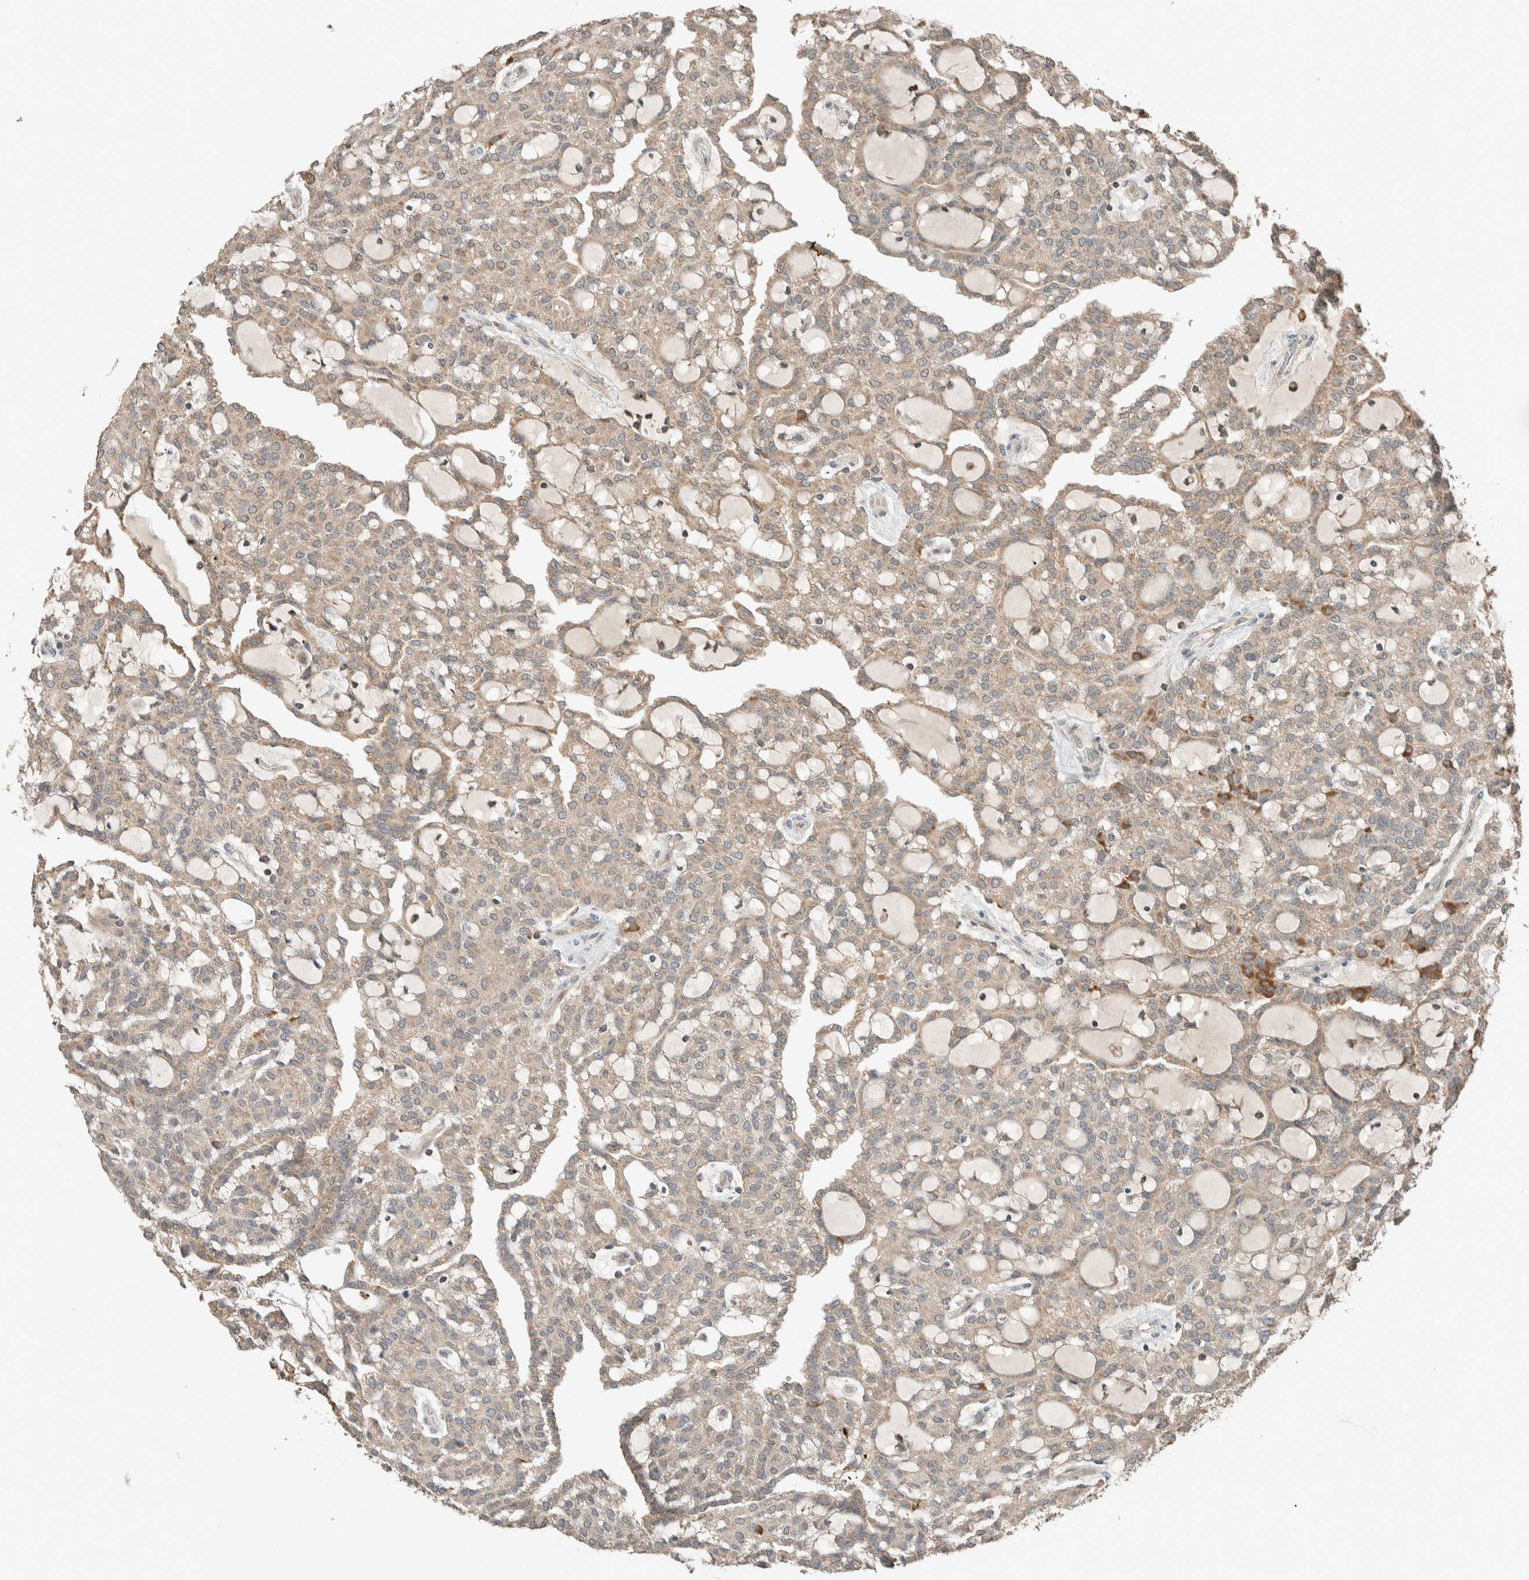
{"staining": {"intensity": "weak", "quantity": ">75%", "location": "cytoplasmic/membranous"}, "tissue": "renal cancer", "cell_type": "Tumor cells", "image_type": "cancer", "snomed": [{"axis": "morphology", "description": "Adenocarcinoma, NOS"}, {"axis": "topography", "description": "Kidney"}], "caption": "Approximately >75% of tumor cells in renal cancer (adenocarcinoma) reveal weak cytoplasmic/membranous protein positivity as visualized by brown immunohistochemical staining.", "gene": "NBR1", "patient": {"sex": "male", "age": 63}}